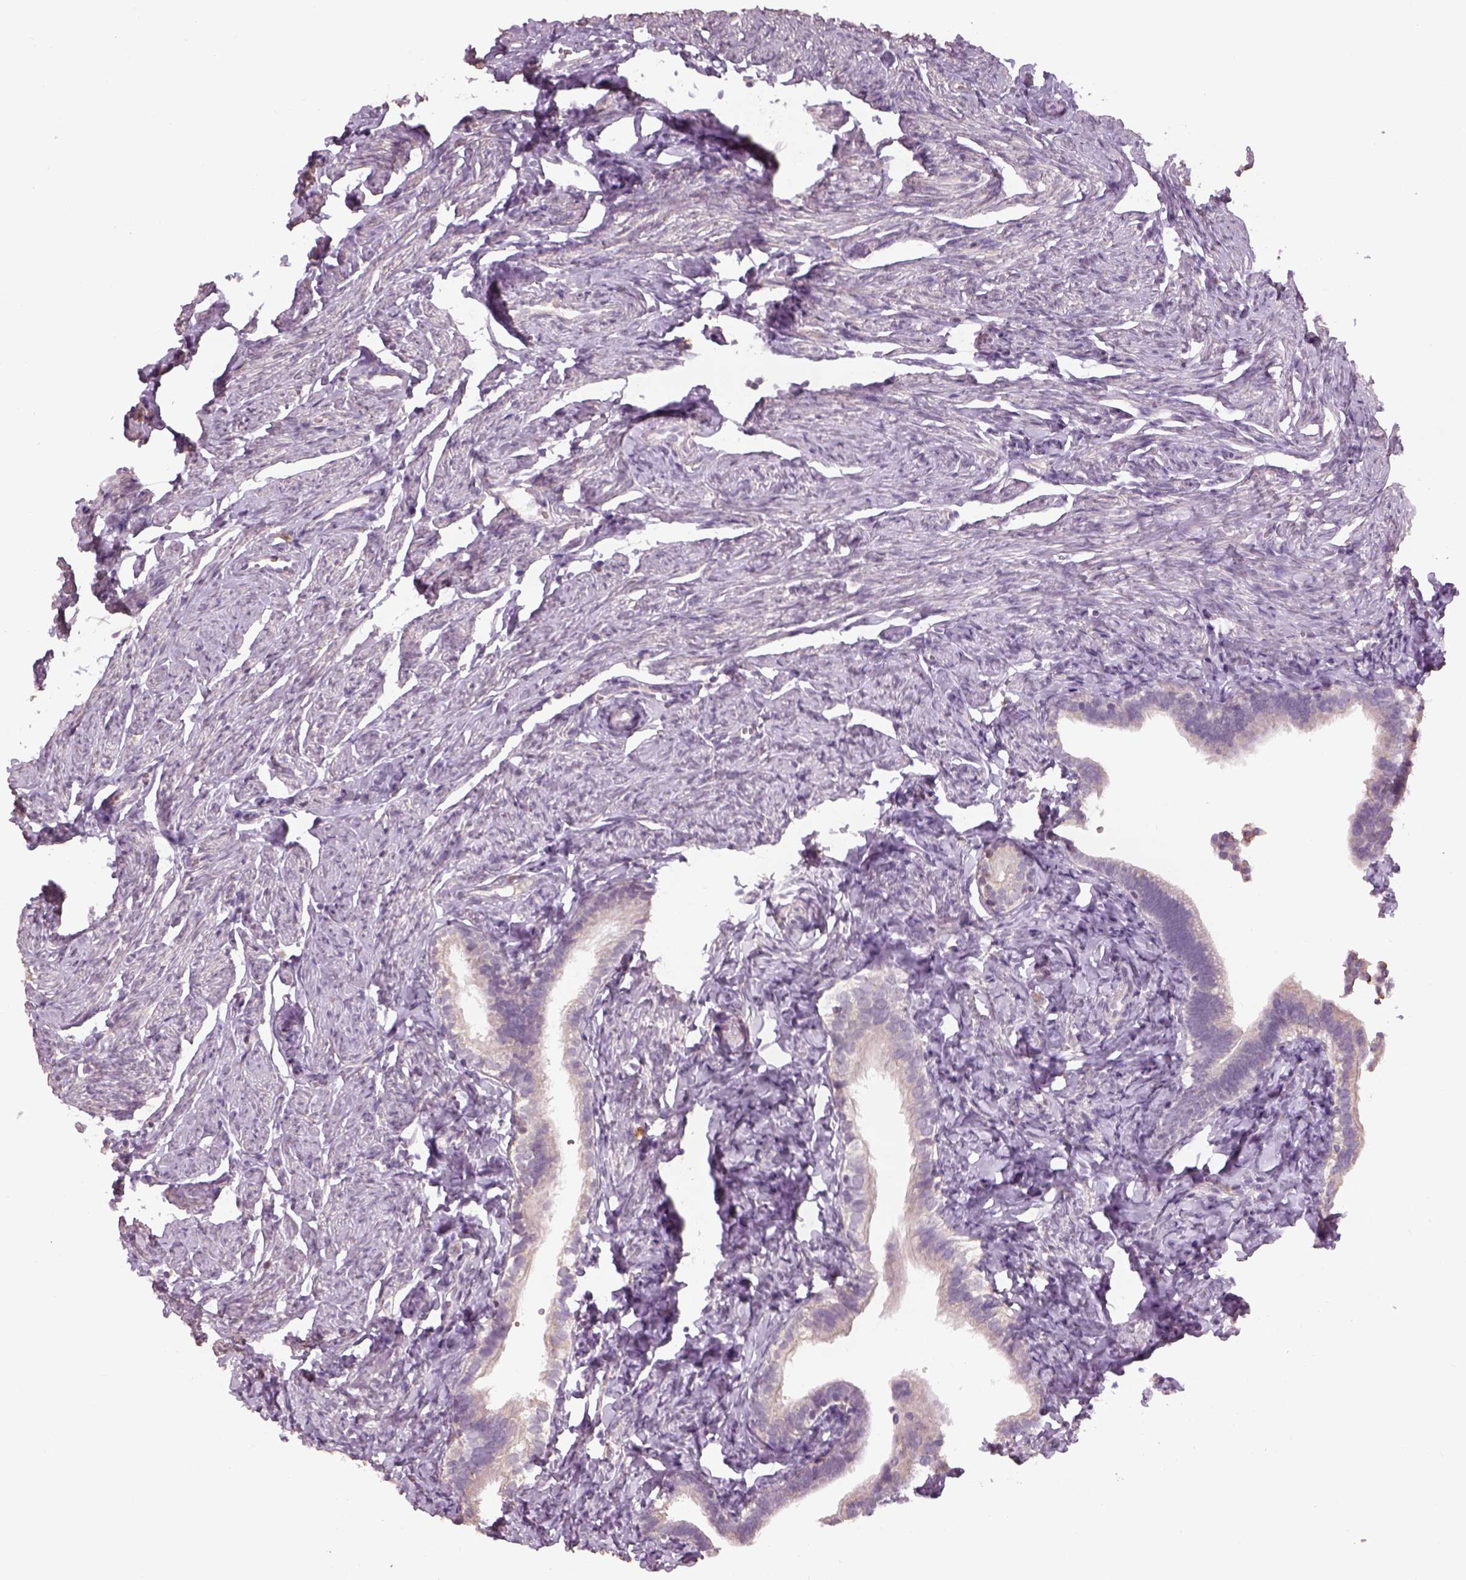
{"staining": {"intensity": "negative", "quantity": "none", "location": "none"}, "tissue": "fallopian tube", "cell_type": "Glandular cells", "image_type": "normal", "snomed": [{"axis": "morphology", "description": "Normal tissue, NOS"}, {"axis": "topography", "description": "Fallopian tube"}], "caption": "IHC micrograph of benign fallopian tube stained for a protein (brown), which exhibits no positivity in glandular cells.", "gene": "GDNF", "patient": {"sex": "female", "age": 41}}